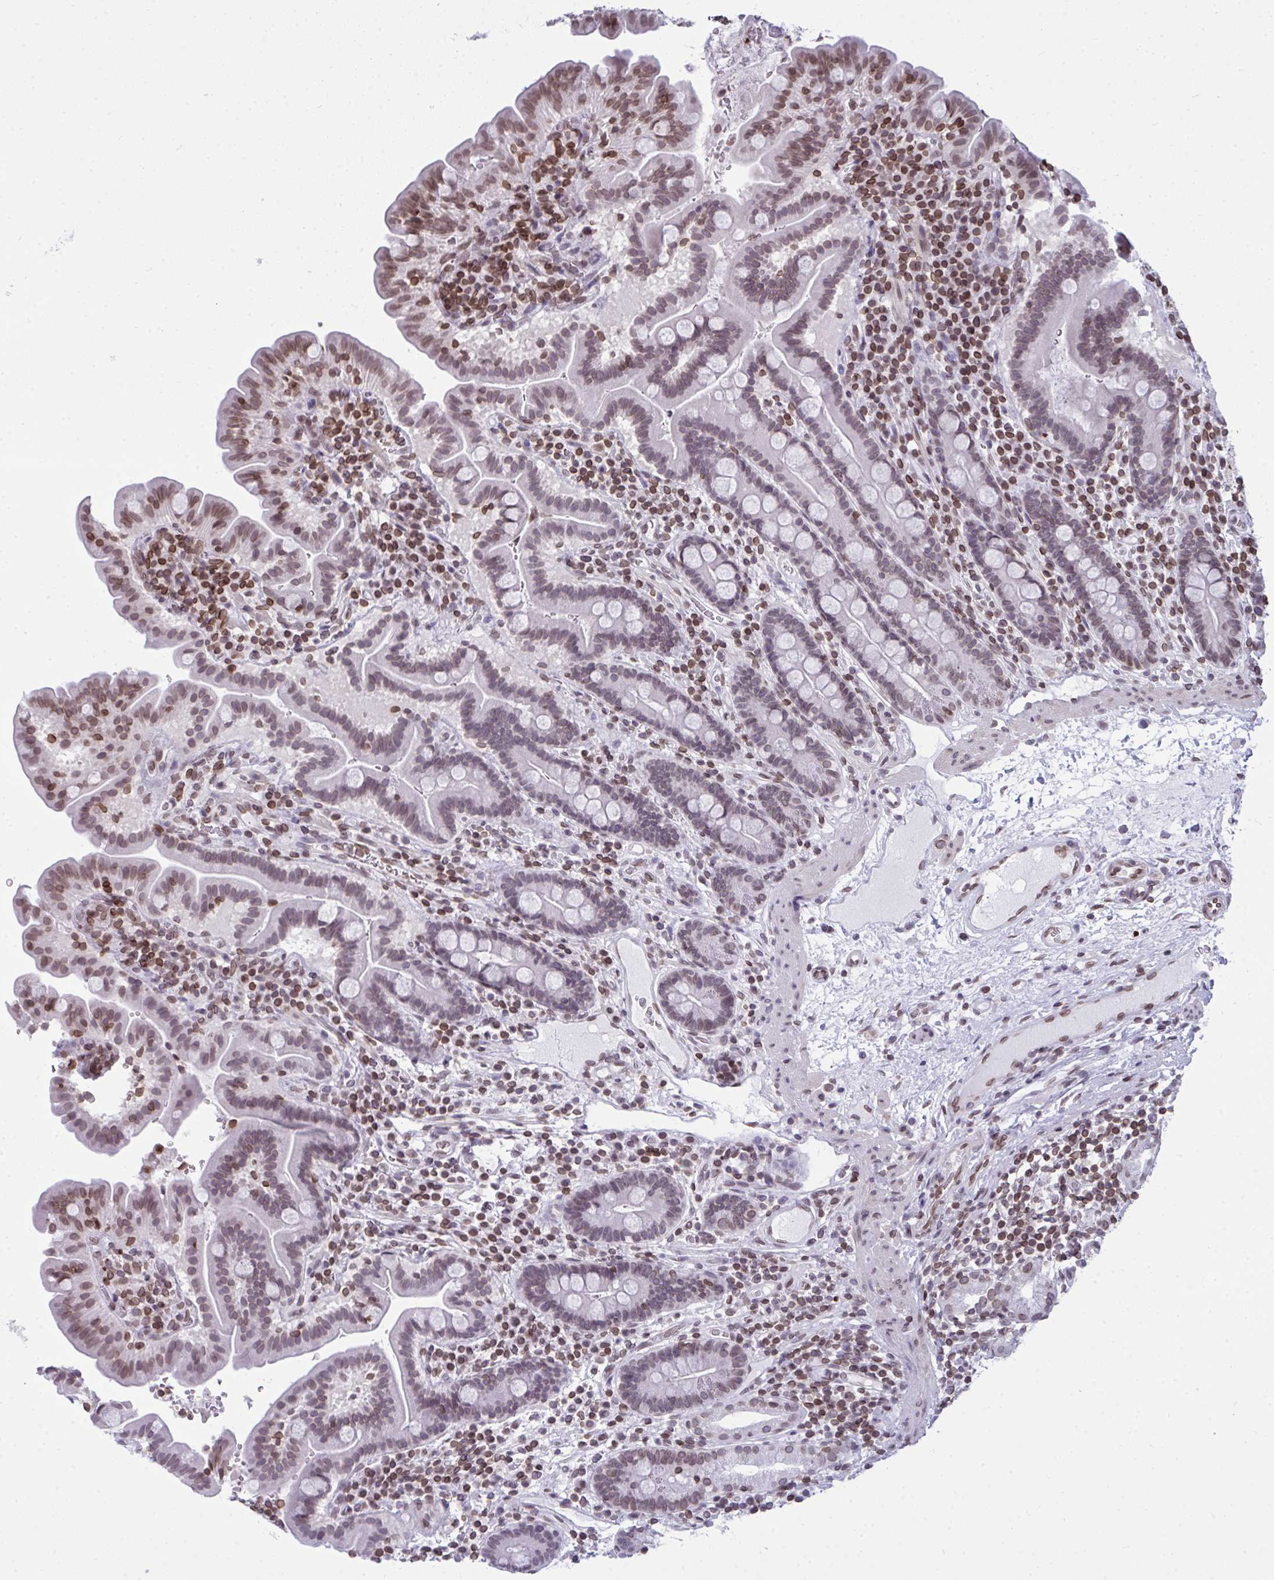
{"staining": {"intensity": "weak", "quantity": "25%-75%", "location": "cytoplasmic/membranous,nuclear"}, "tissue": "small intestine", "cell_type": "Glandular cells", "image_type": "normal", "snomed": [{"axis": "morphology", "description": "Normal tissue, NOS"}, {"axis": "topography", "description": "Small intestine"}], "caption": "Protein expression analysis of benign small intestine demonstrates weak cytoplasmic/membranous,nuclear expression in about 25%-75% of glandular cells. (DAB = brown stain, brightfield microscopy at high magnification).", "gene": "LMNB2", "patient": {"sex": "male", "age": 26}}